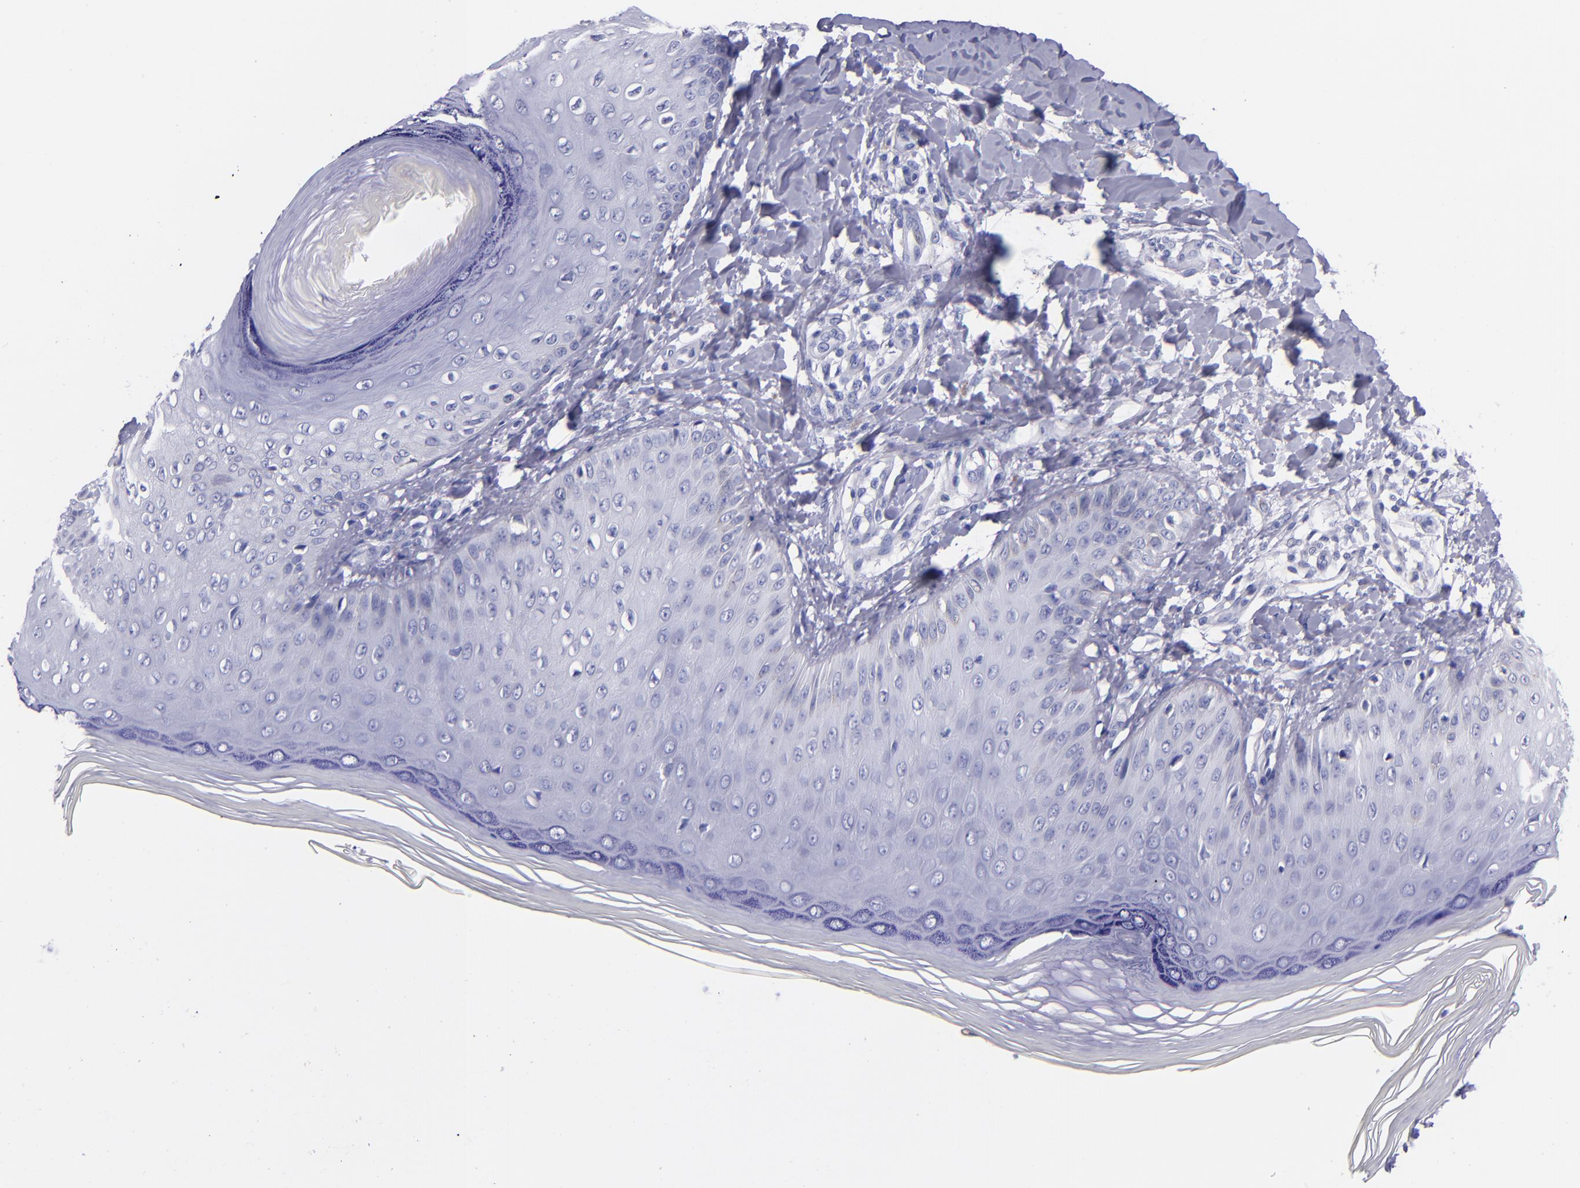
{"staining": {"intensity": "negative", "quantity": "none", "location": "none"}, "tissue": "skin", "cell_type": "Epidermal cells", "image_type": "normal", "snomed": [{"axis": "morphology", "description": "Normal tissue, NOS"}, {"axis": "morphology", "description": "Inflammation, NOS"}, {"axis": "topography", "description": "Soft tissue"}, {"axis": "topography", "description": "Anal"}], "caption": "Immunohistochemical staining of normal skin shows no significant staining in epidermal cells. The staining was performed using DAB to visualize the protein expression in brown, while the nuclei were stained in blue with hematoxylin (Magnification: 20x).", "gene": "SV2A", "patient": {"sex": "female", "age": 15}}